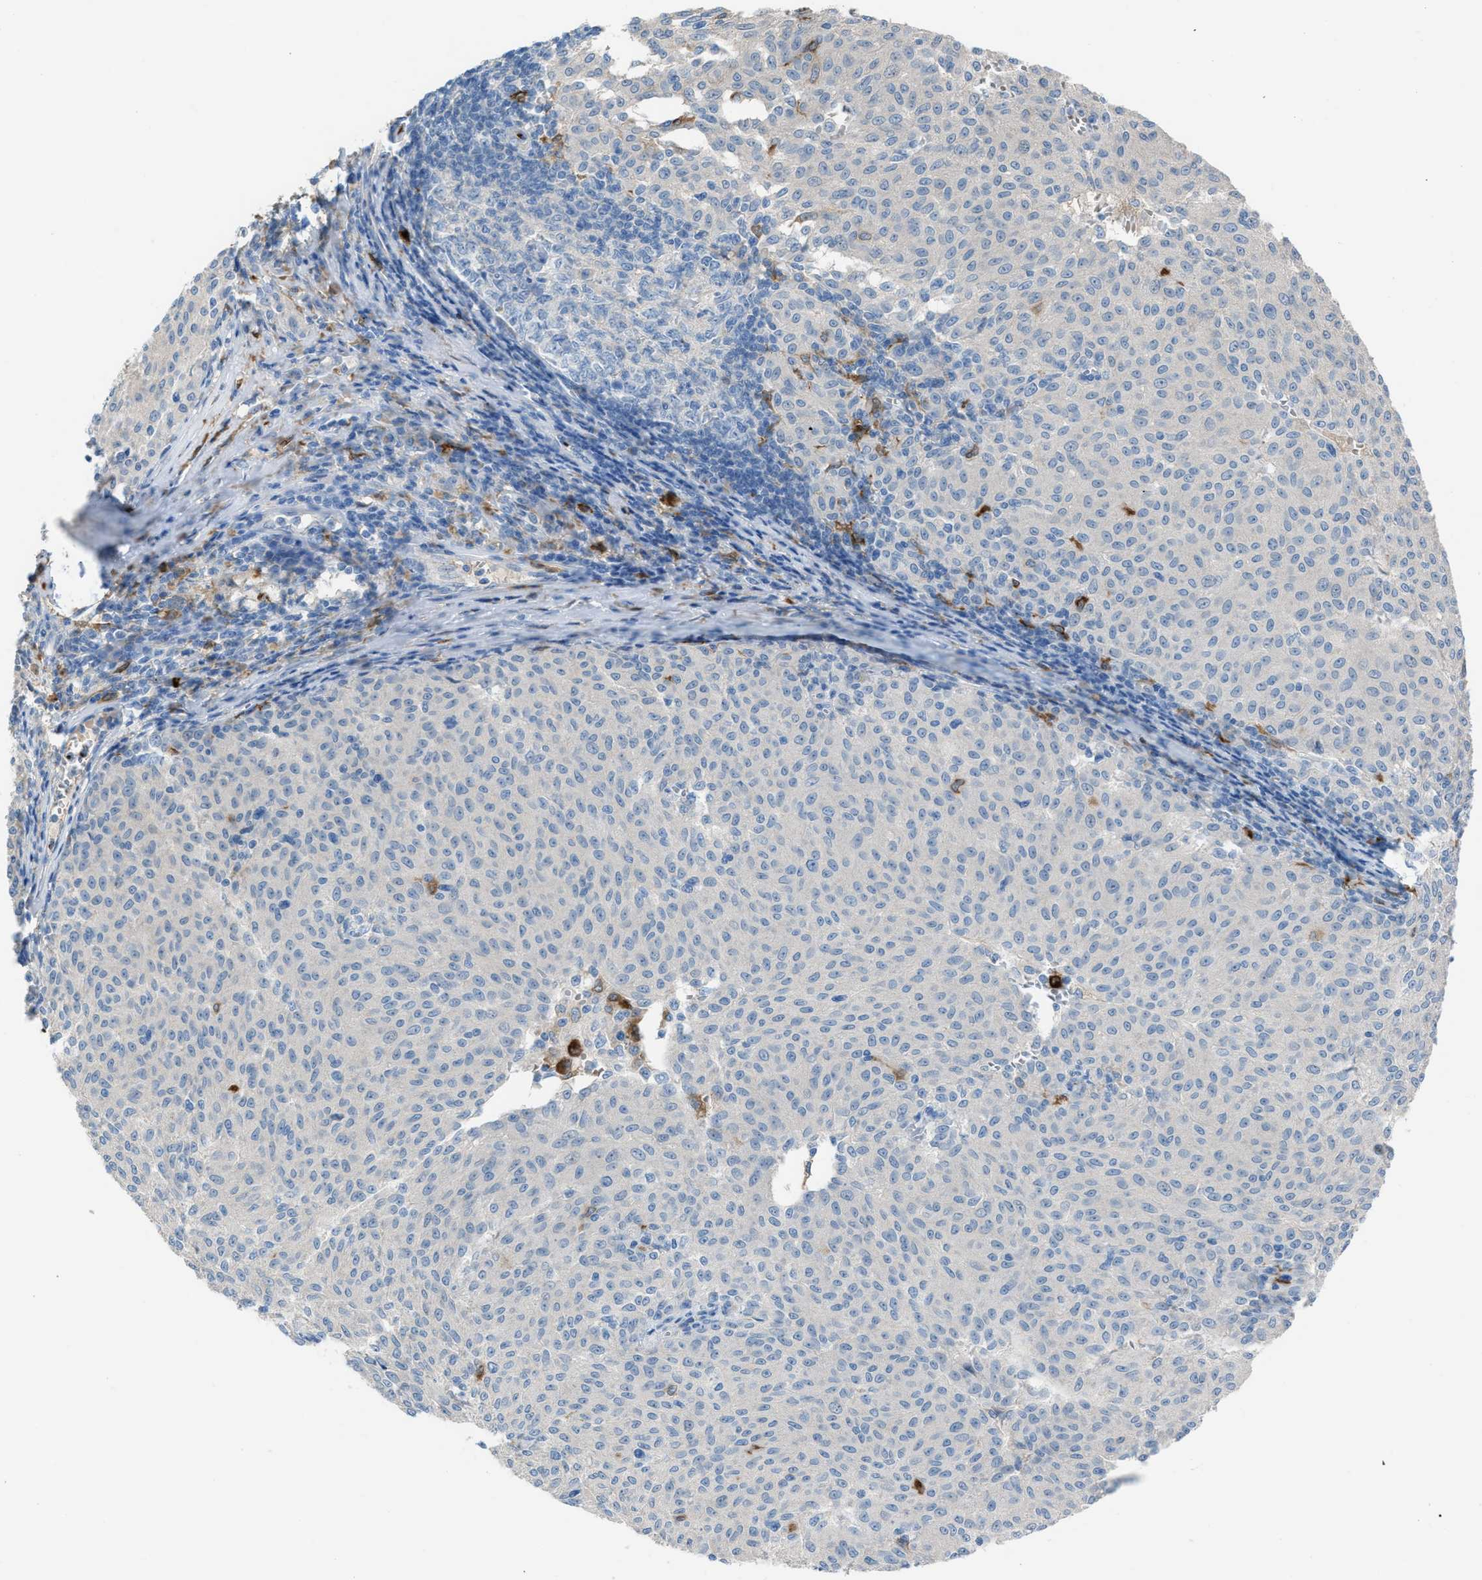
{"staining": {"intensity": "negative", "quantity": "none", "location": "none"}, "tissue": "melanoma", "cell_type": "Tumor cells", "image_type": "cancer", "snomed": [{"axis": "morphology", "description": "Malignant melanoma, NOS"}, {"axis": "topography", "description": "Skin"}], "caption": "Histopathology image shows no protein staining in tumor cells of melanoma tissue.", "gene": "CLEC10A", "patient": {"sex": "female", "age": 72}}